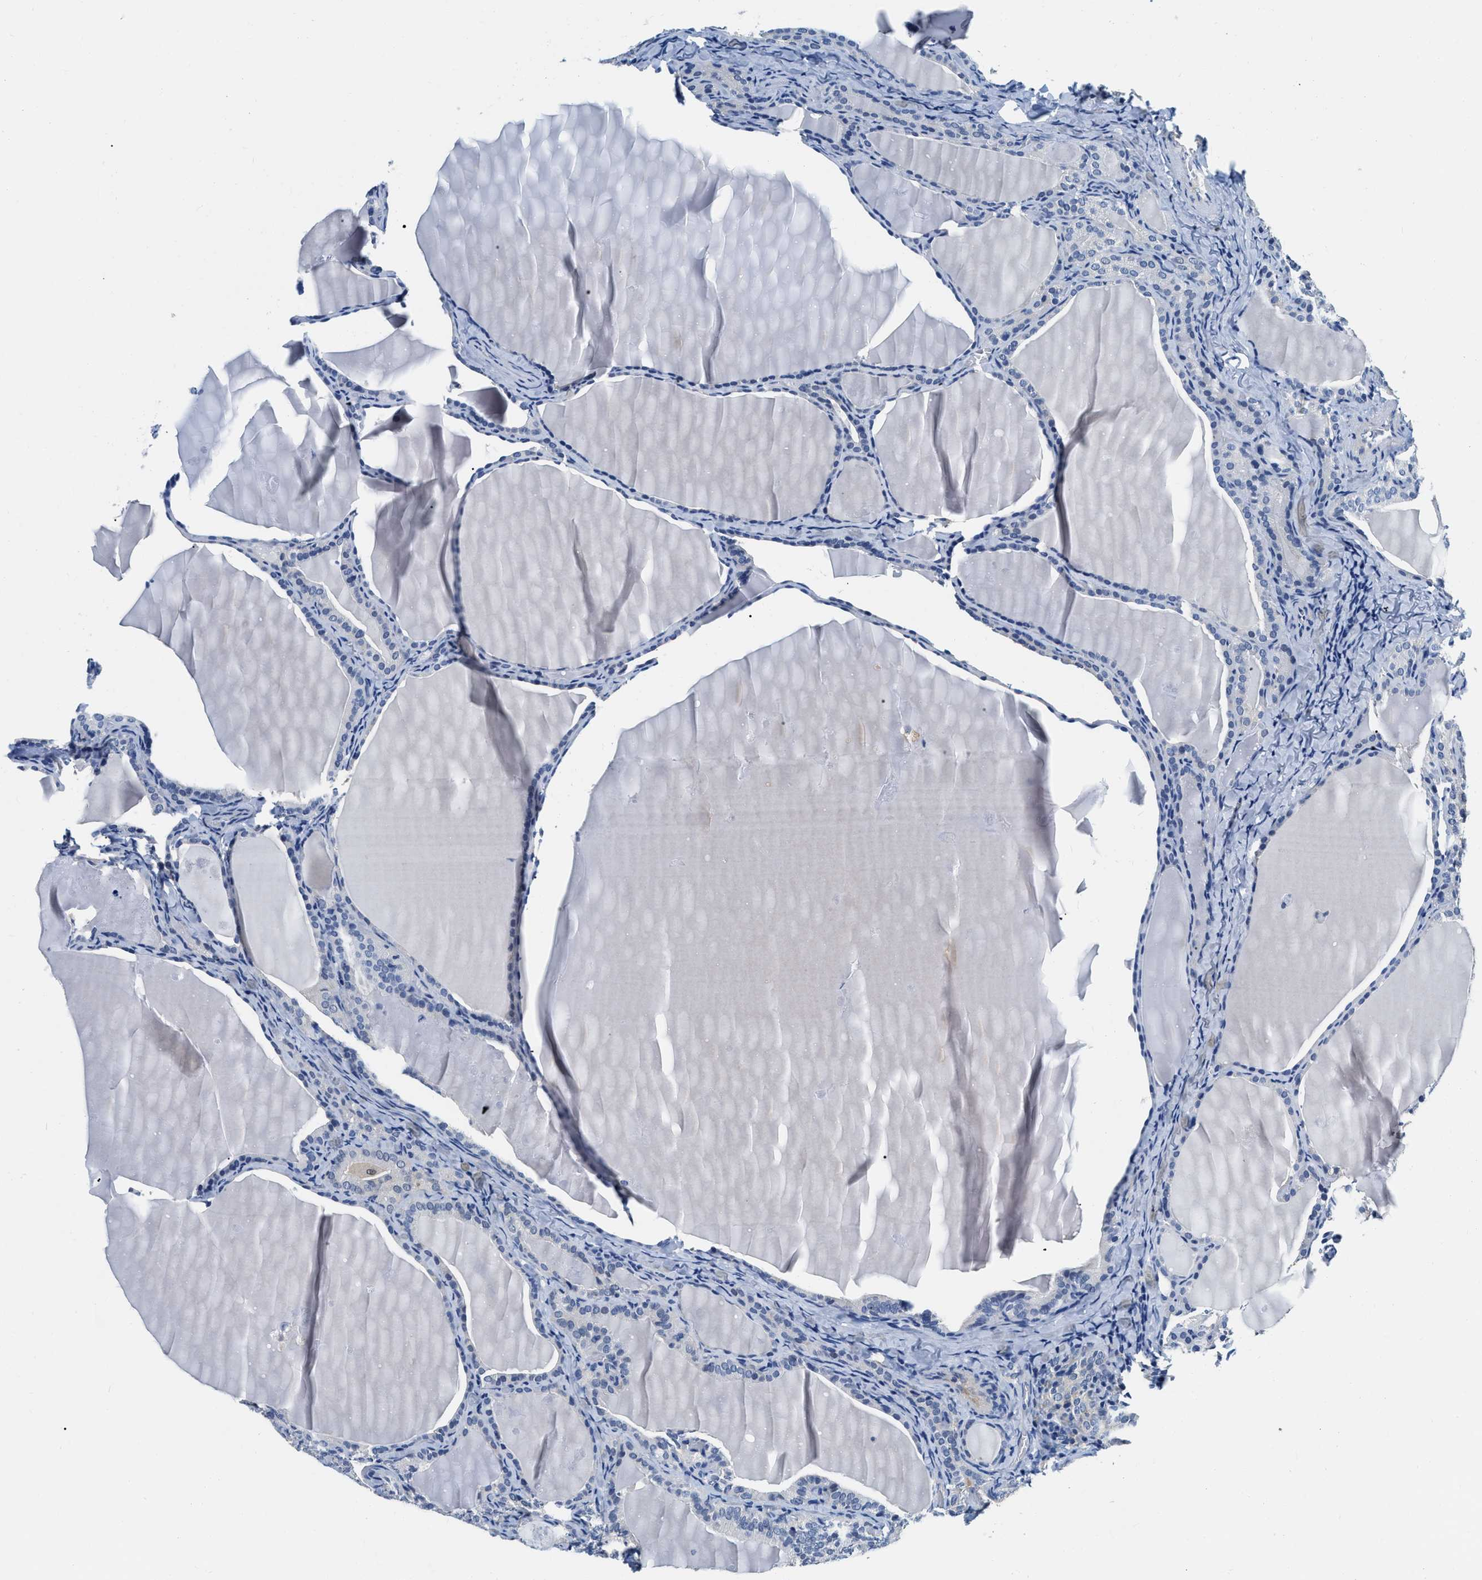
{"staining": {"intensity": "negative", "quantity": "none", "location": "none"}, "tissue": "thyroid cancer", "cell_type": "Tumor cells", "image_type": "cancer", "snomed": [{"axis": "morphology", "description": "Papillary adenocarcinoma, NOS"}, {"axis": "topography", "description": "Thyroid gland"}], "caption": "Tumor cells show no significant expression in thyroid papillary adenocarcinoma.", "gene": "EIF2AK2", "patient": {"sex": "female", "age": 42}}